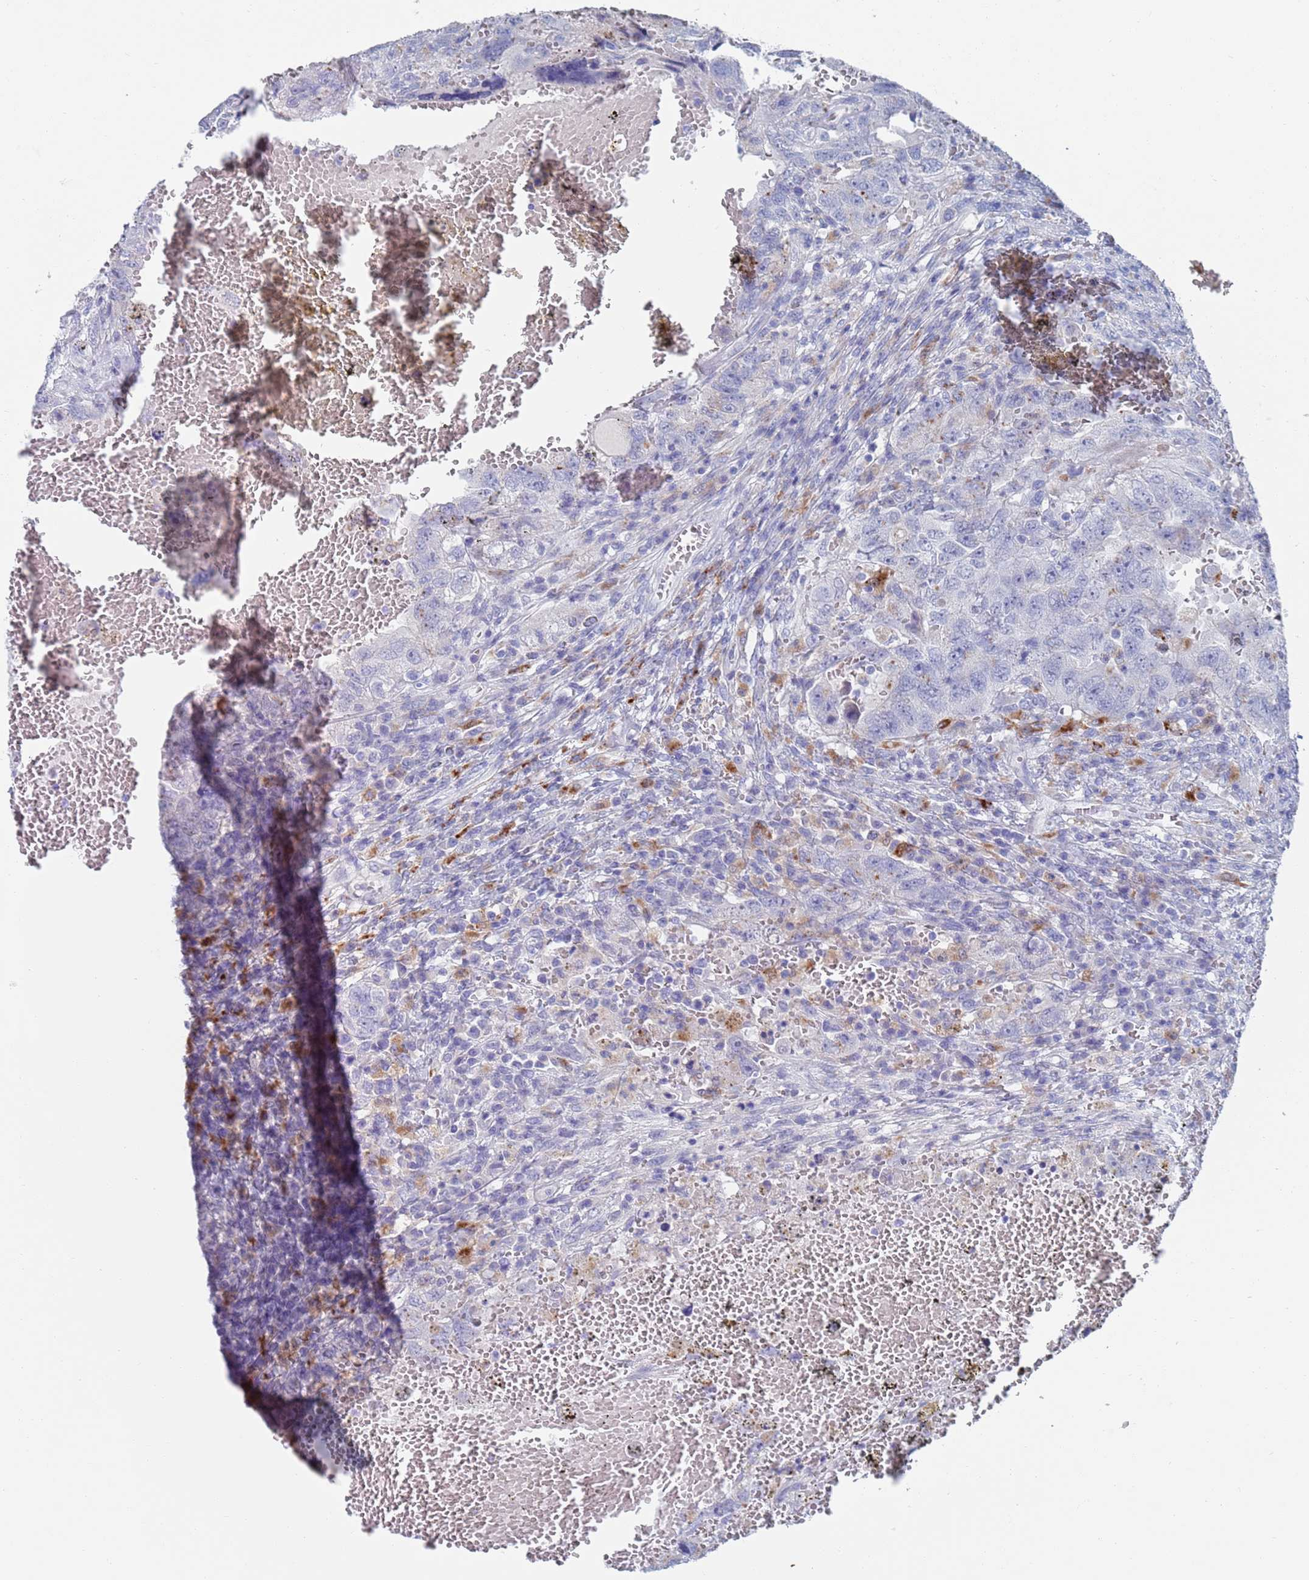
{"staining": {"intensity": "negative", "quantity": "none", "location": "none"}, "tissue": "testis cancer", "cell_type": "Tumor cells", "image_type": "cancer", "snomed": [{"axis": "morphology", "description": "Carcinoma, Embryonal, NOS"}, {"axis": "topography", "description": "Testis"}], "caption": "Immunohistochemistry (IHC) micrograph of neoplastic tissue: human testis embryonal carcinoma stained with DAB (3,3'-diaminobenzidine) demonstrates no significant protein staining in tumor cells.", "gene": "FUCA1", "patient": {"sex": "male", "age": 26}}